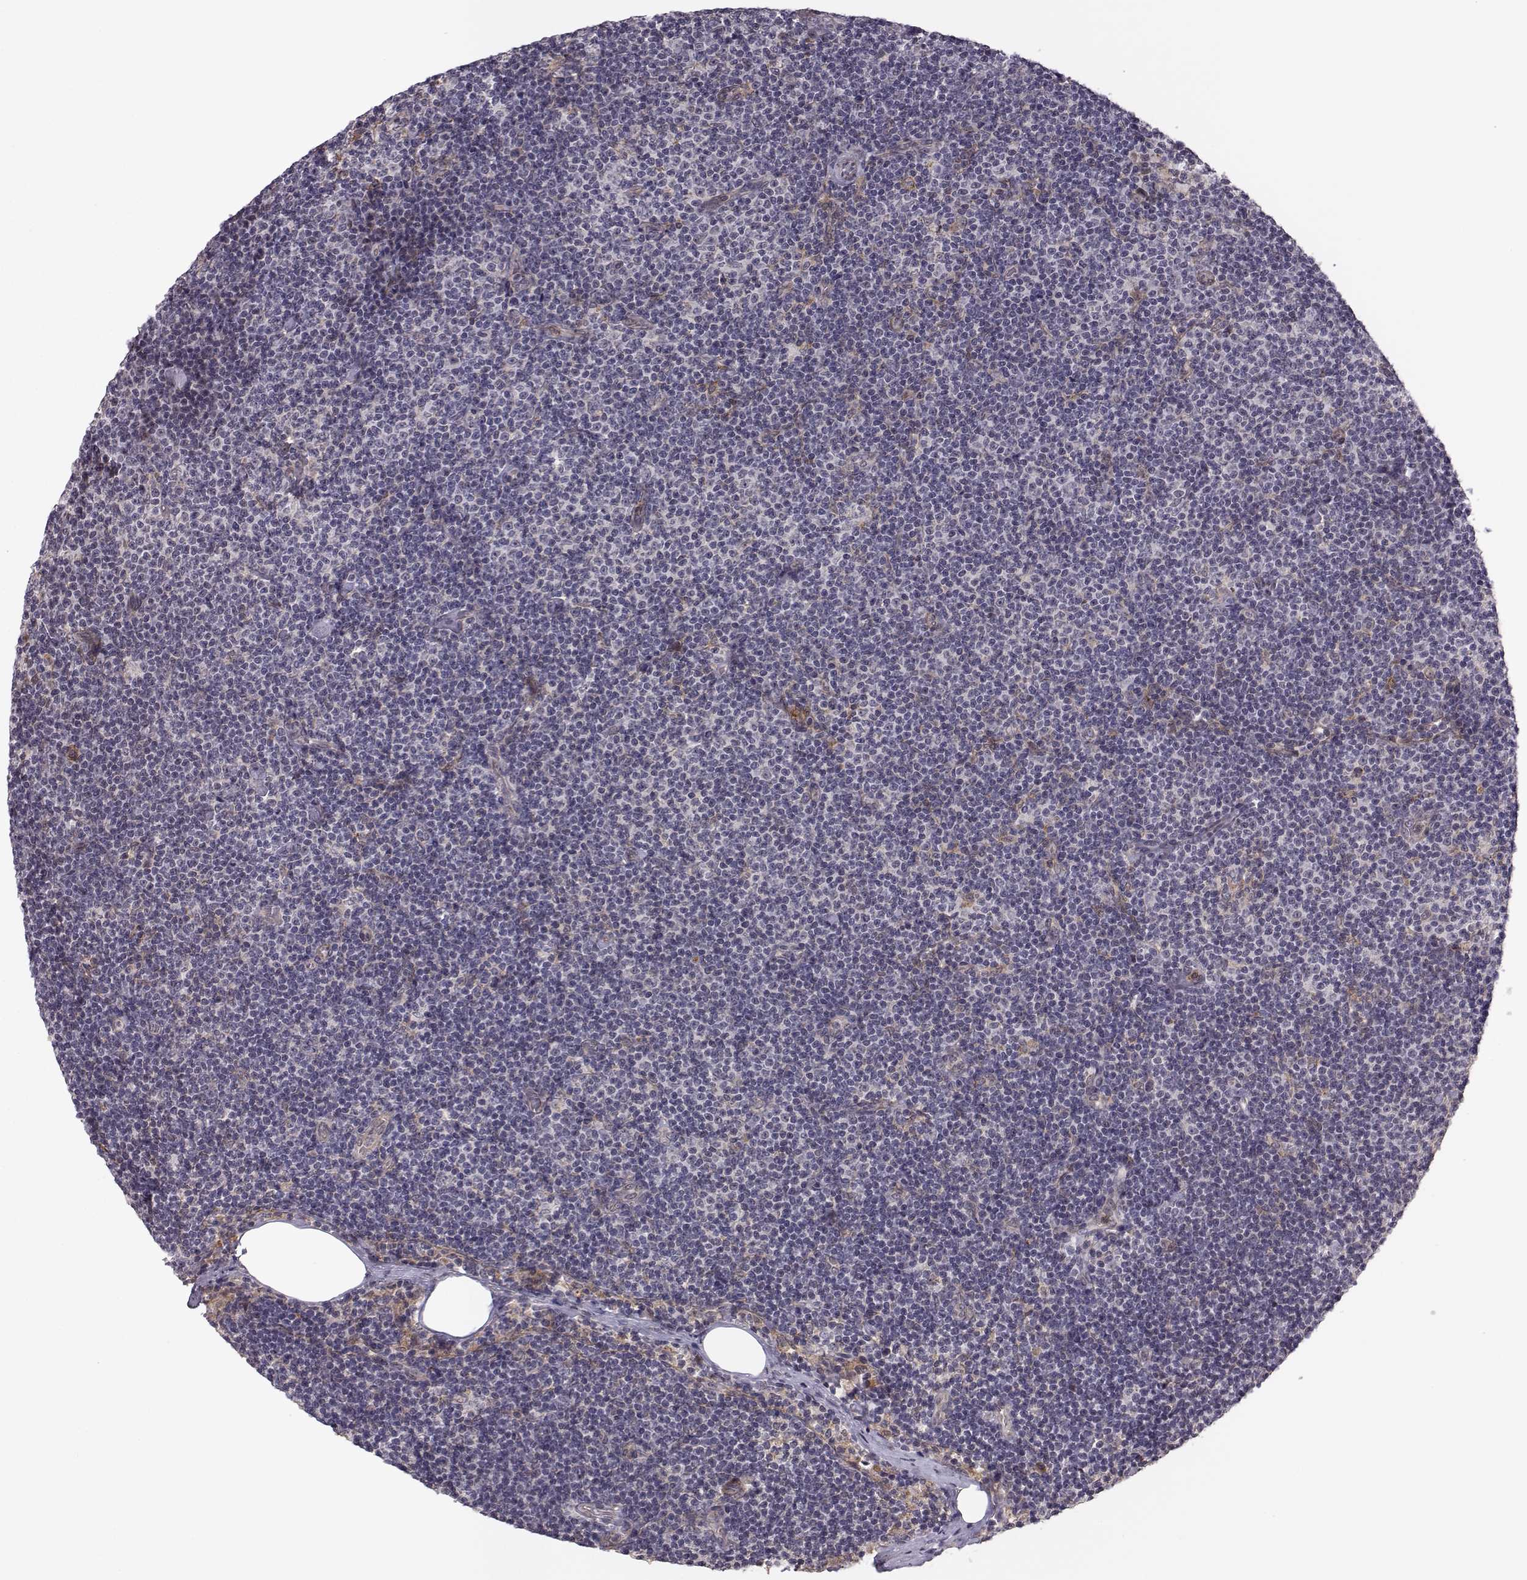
{"staining": {"intensity": "negative", "quantity": "none", "location": "none"}, "tissue": "lymphoma", "cell_type": "Tumor cells", "image_type": "cancer", "snomed": [{"axis": "morphology", "description": "Malignant lymphoma, non-Hodgkin's type, Low grade"}, {"axis": "topography", "description": "Lymph node"}], "caption": "Photomicrograph shows no protein positivity in tumor cells of lymphoma tissue.", "gene": "PLEKHG3", "patient": {"sex": "male", "age": 81}}